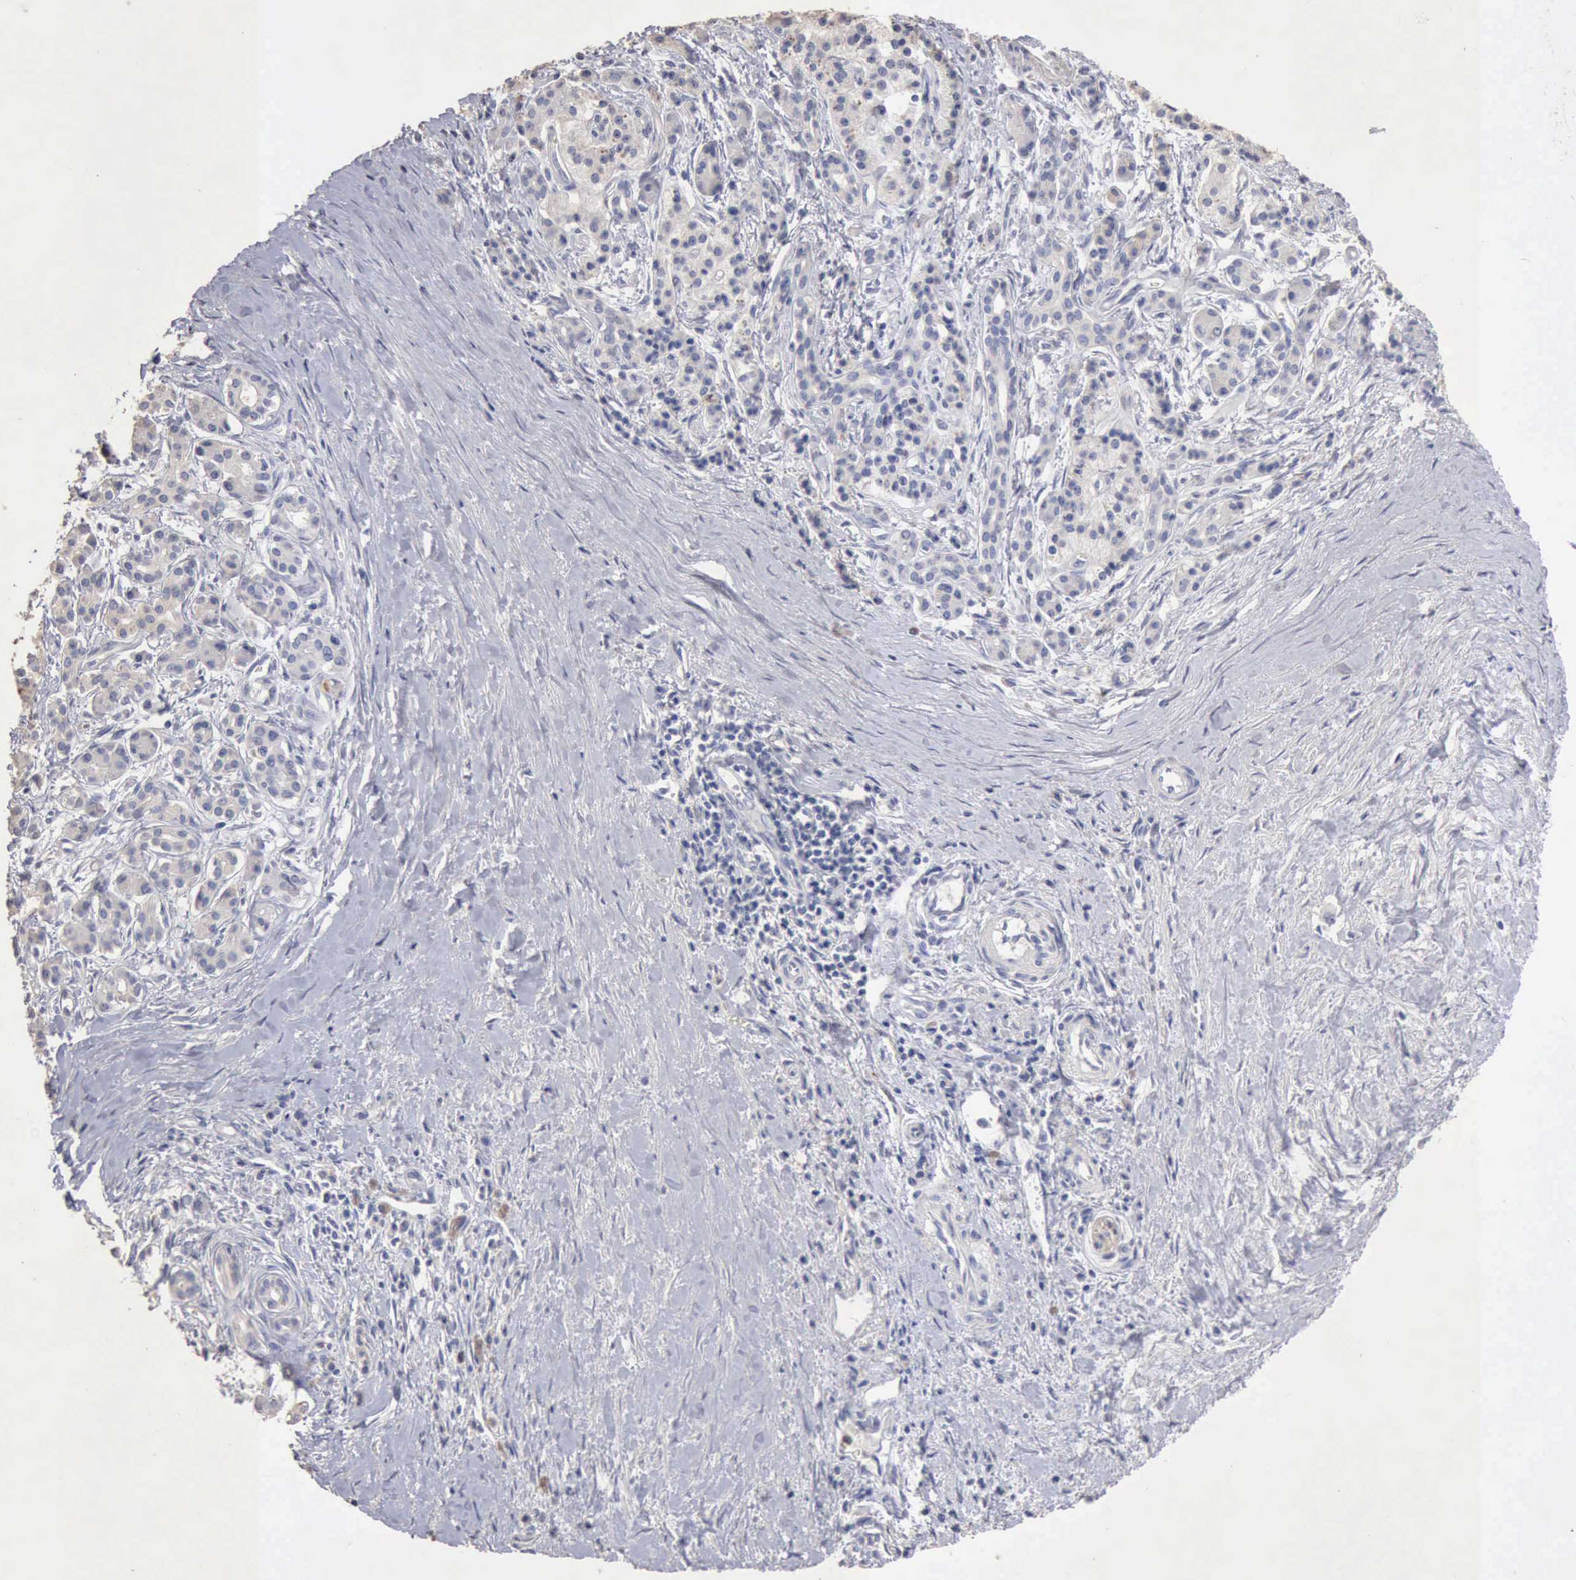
{"staining": {"intensity": "negative", "quantity": "none", "location": "none"}, "tissue": "pancreatic cancer", "cell_type": "Tumor cells", "image_type": "cancer", "snomed": [{"axis": "morphology", "description": "Adenocarcinoma, NOS"}, {"axis": "topography", "description": "Pancreas"}], "caption": "Micrograph shows no protein expression in tumor cells of pancreatic cancer (adenocarcinoma) tissue.", "gene": "KRT6B", "patient": {"sex": "male", "age": 59}}